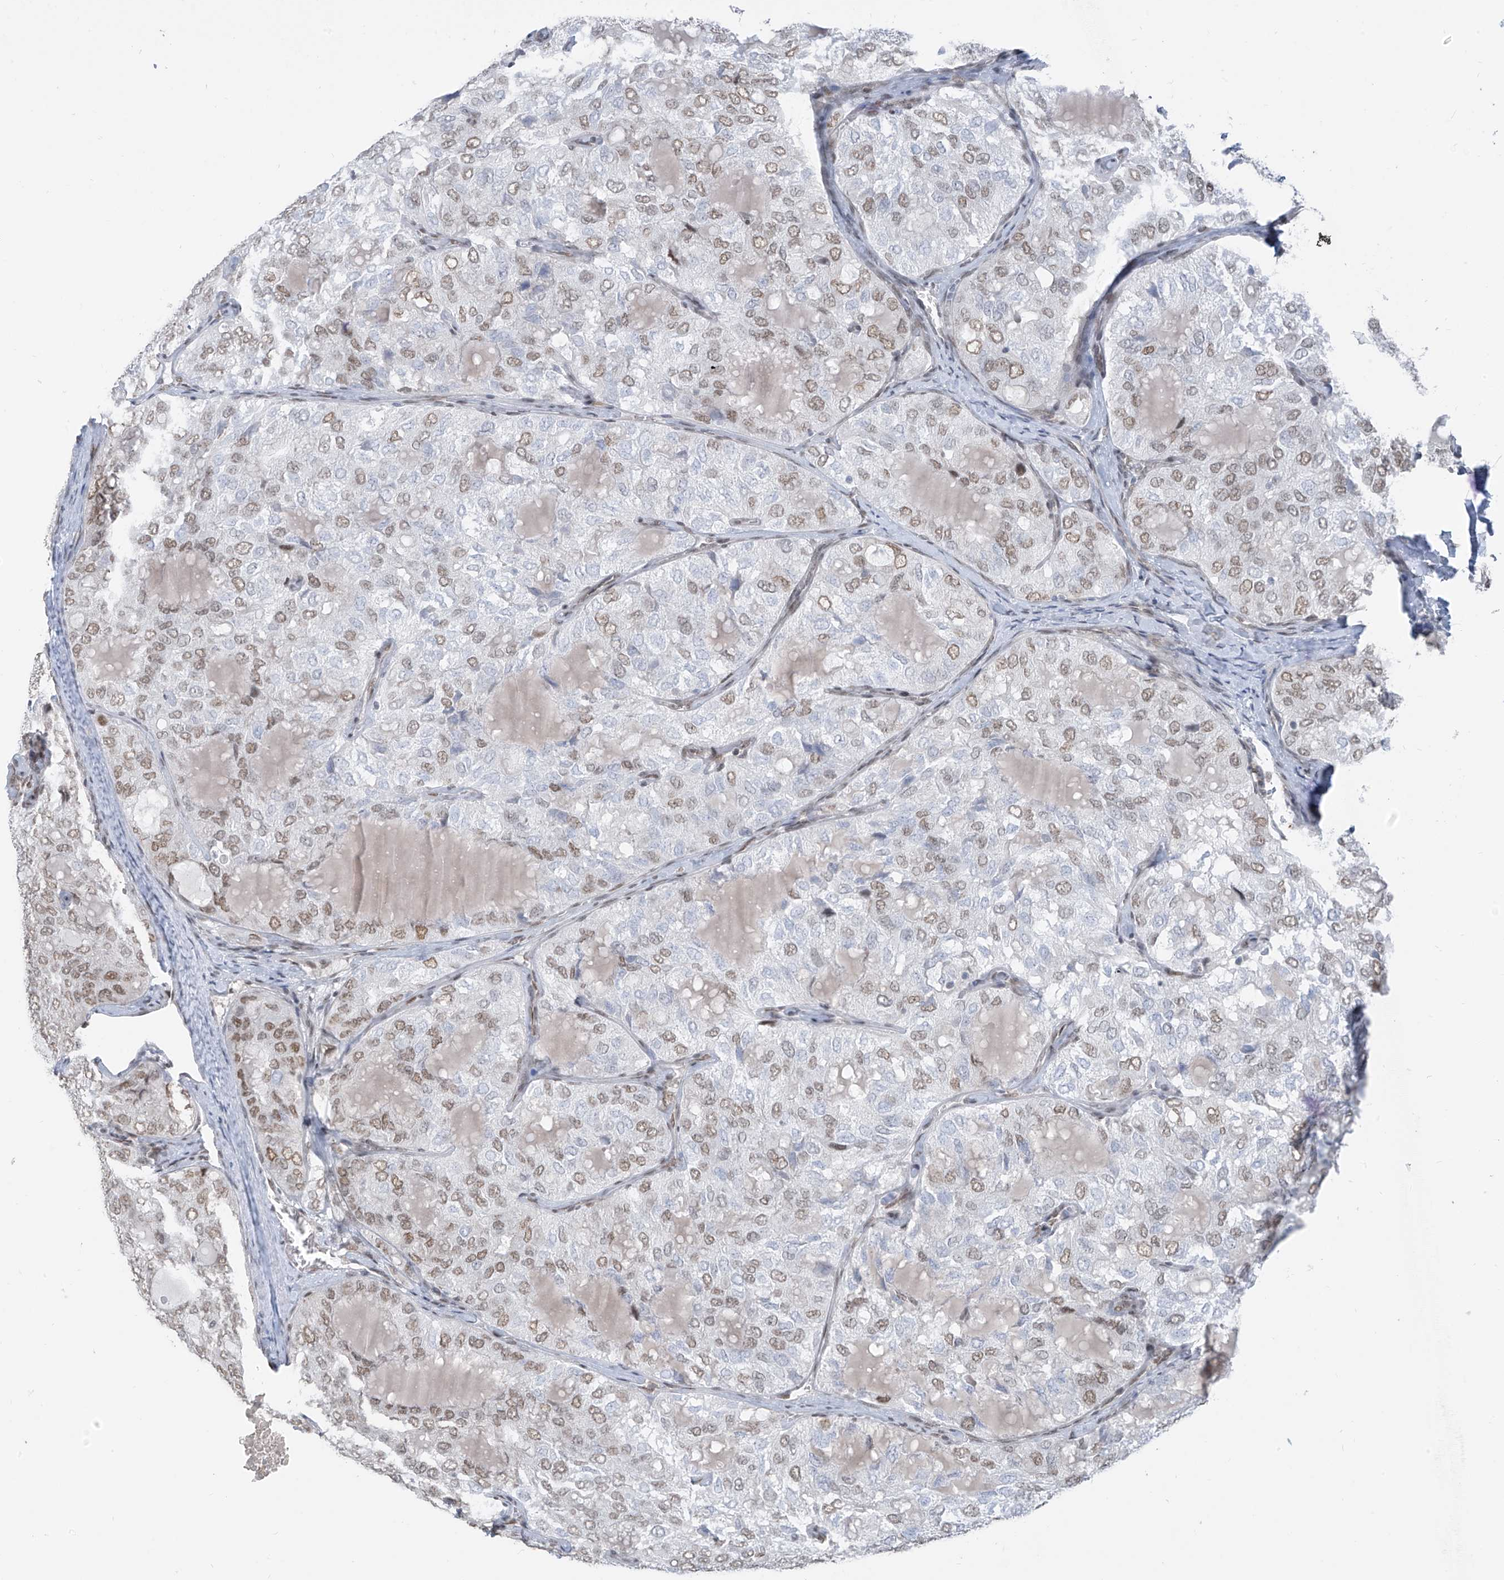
{"staining": {"intensity": "moderate", "quantity": "25%-75%", "location": "nuclear"}, "tissue": "thyroid cancer", "cell_type": "Tumor cells", "image_type": "cancer", "snomed": [{"axis": "morphology", "description": "Follicular adenoma carcinoma, NOS"}, {"axis": "topography", "description": "Thyroid gland"}], "caption": "An image of human thyroid follicular adenoma carcinoma stained for a protein shows moderate nuclear brown staining in tumor cells.", "gene": "MCM9", "patient": {"sex": "male", "age": 75}}